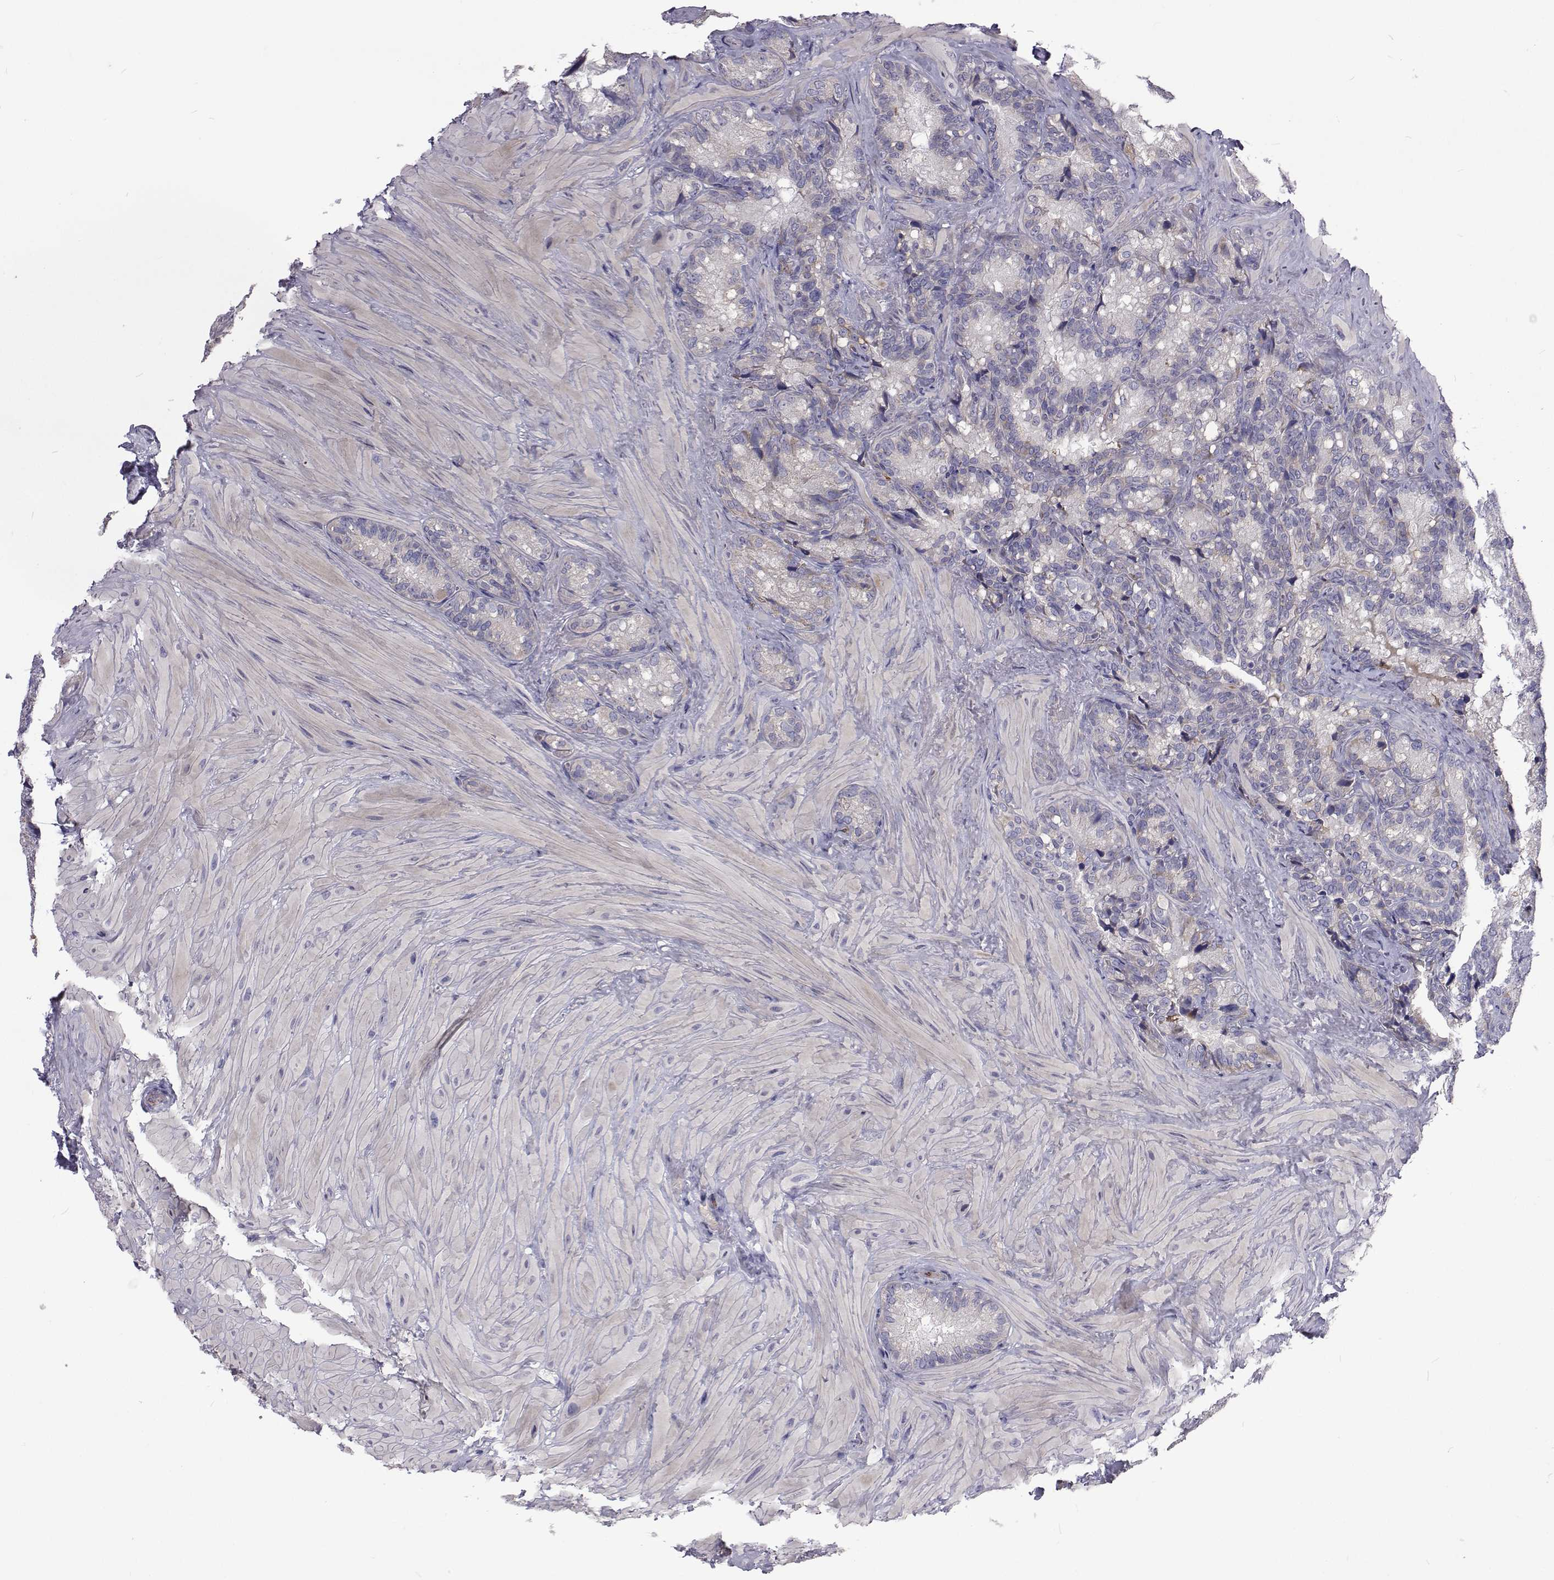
{"staining": {"intensity": "negative", "quantity": "none", "location": "none"}, "tissue": "seminal vesicle", "cell_type": "Glandular cells", "image_type": "normal", "snomed": [{"axis": "morphology", "description": "Normal tissue, NOS"}, {"axis": "topography", "description": "Seminal veicle"}], "caption": "Seminal vesicle stained for a protein using immunohistochemistry (IHC) demonstrates no positivity glandular cells.", "gene": "NPR3", "patient": {"sex": "male", "age": 60}}